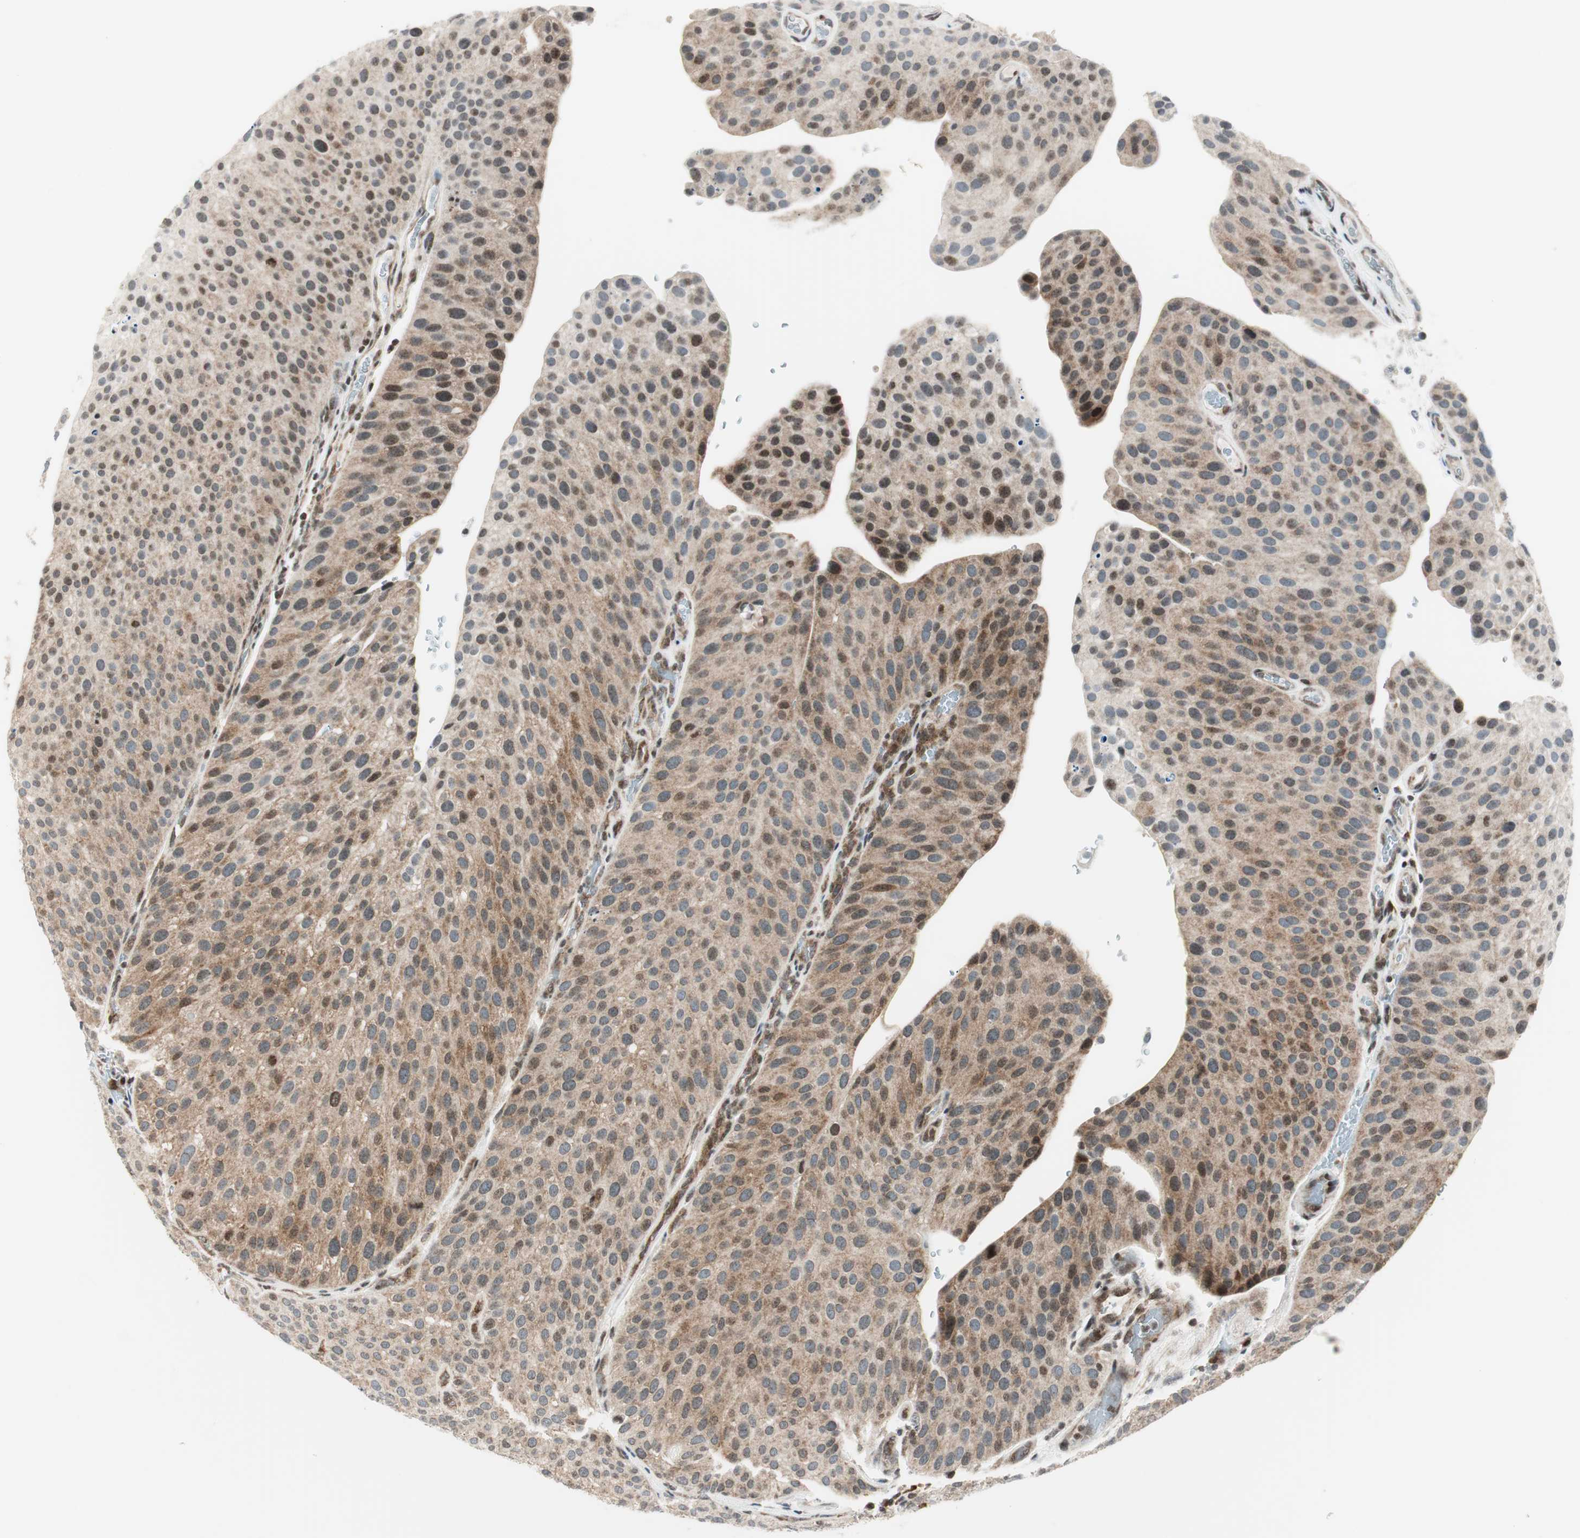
{"staining": {"intensity": "moderate", "quantity": "25%-75%", "location": "cytoplasmic/membranous,nuclear"}, "tissue": "urothelial cancer", "cell_type": "Tumor cells", "image_type": "cancer", "snomed": [{"axis": "morphology", "description": "Urothelial carcinoma, Low grade"}, {"axis": "topography", "description": "Smooth muscle"}, {"axis": "topography", "description": "Urinary bladder"}], "caption": "This histopathology image demonstrates immunohistochemistry staining of urothelial carcinoma (low-grade), with medium moderate cytoplasmic/membranous and nuclear staining in about 25%-75% of tumor cells.", "gene": "TPT1", "patient": {"sex": "male", "age": 60}}